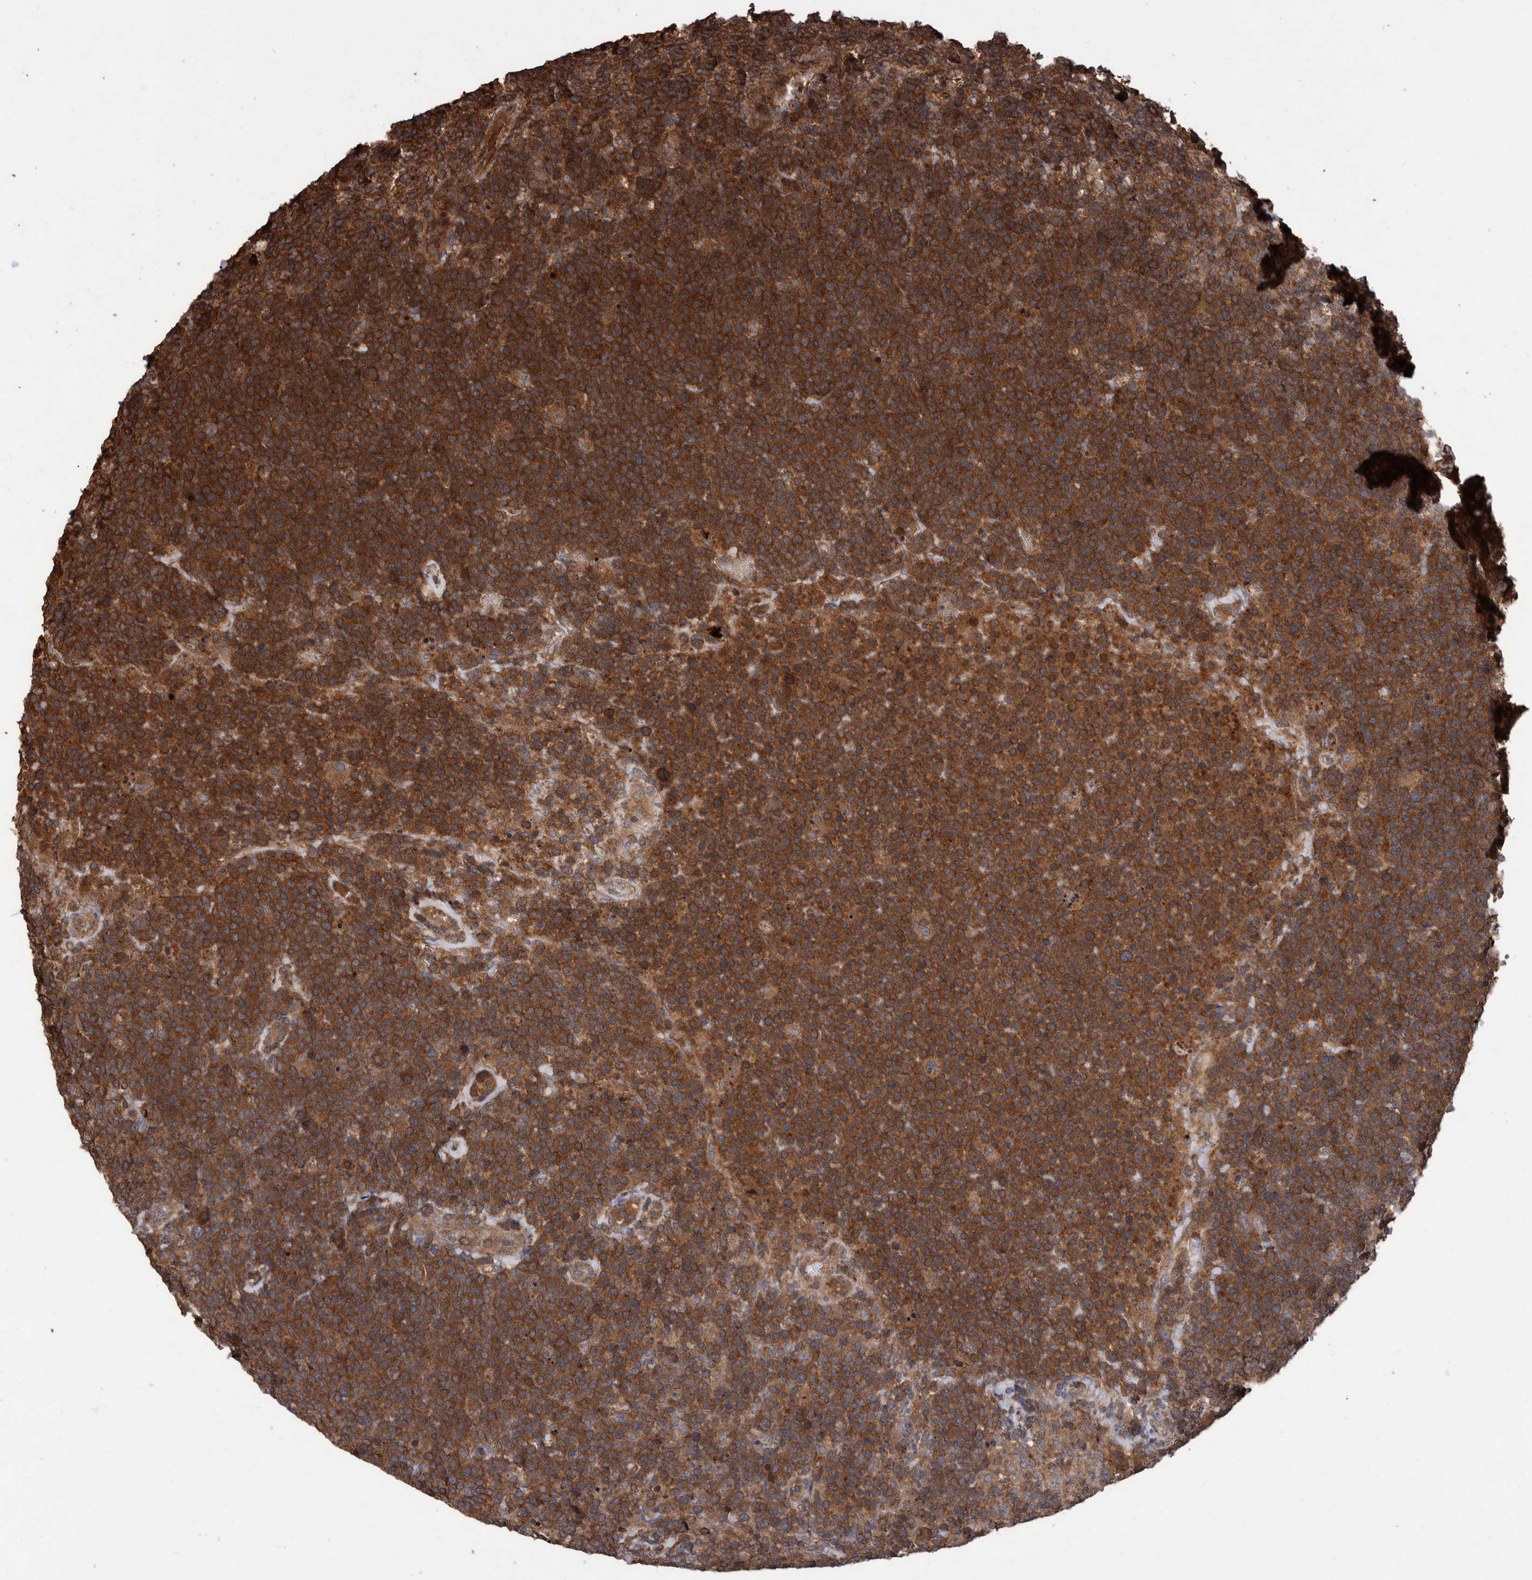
{"staining": {"intensity": "strong", "quantity": ">75%", "location": "cytoplasmic/membranous"}, "tissue": "lymphoma", "cell_type": "Tumor cells", "image_type": "cancer", "snomed": [{"axis": "morphology", "description": "Malignant lymphoma, non-Hodgkin's type, High grade"}, {"axis": "topography", "description": "Lymph node"}], "caption": "The histopathology image displays staining of high-grade malignant lymphoma, non-Hodgkin's type, revealing strong cytoplasmic/membranous protein expression (brown color) within tumor cells. (IHC, brightfield microscopy, high magnification).", "gene": "VBP1", "patient": {"sex": "male", "age": 61}}